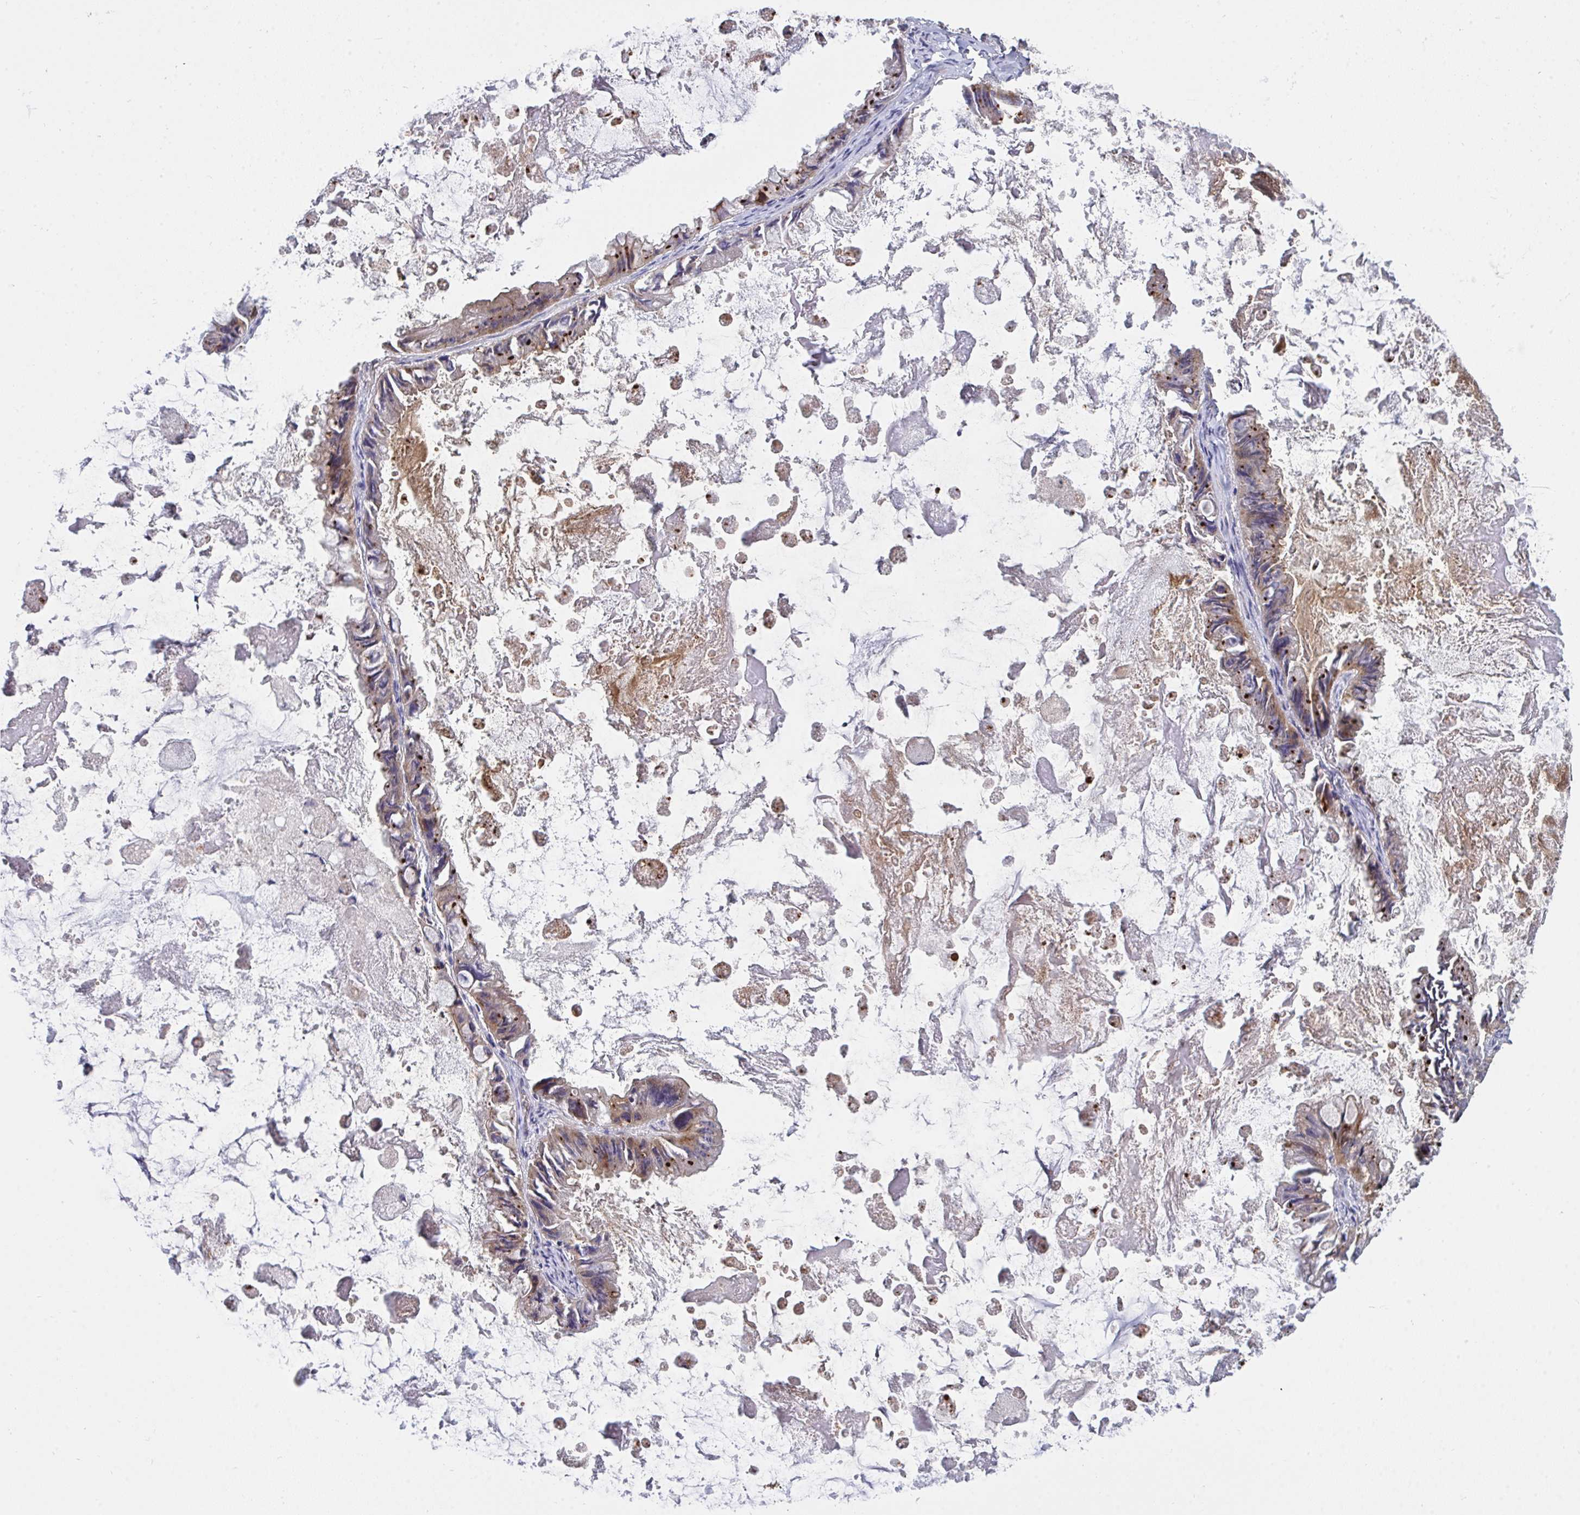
{"staining": {"intensity": "moderate", "quantity": "25%-75%", "location": "cytoplasmic/membranous"}, "tissue": "ovarian cancer", "cell_type": "Tumor cells", "image_type": "cancer", "snomed": [{"axis": "morphology", "description": "Cystadenocarcinoma, mucinous, NOS"}, {"axis": "topography", "description": "Ovary"}], "caption": "Mucinous cystadenocarcinoma (ovarian) stained with DAB (3,3'-diaminobenzidine) immunohistochemistry demonstrates medium levels of moderate cytoplasmic/membranous staining in approximately 25%-75% of tumor cells. The staining is performed using DAB brown chromogen to label protein expression. The nuclei are counter-stained blue using hematoxylin.", "gene": "C4orf36", "patient": {"sex": "female", "age": 61}}